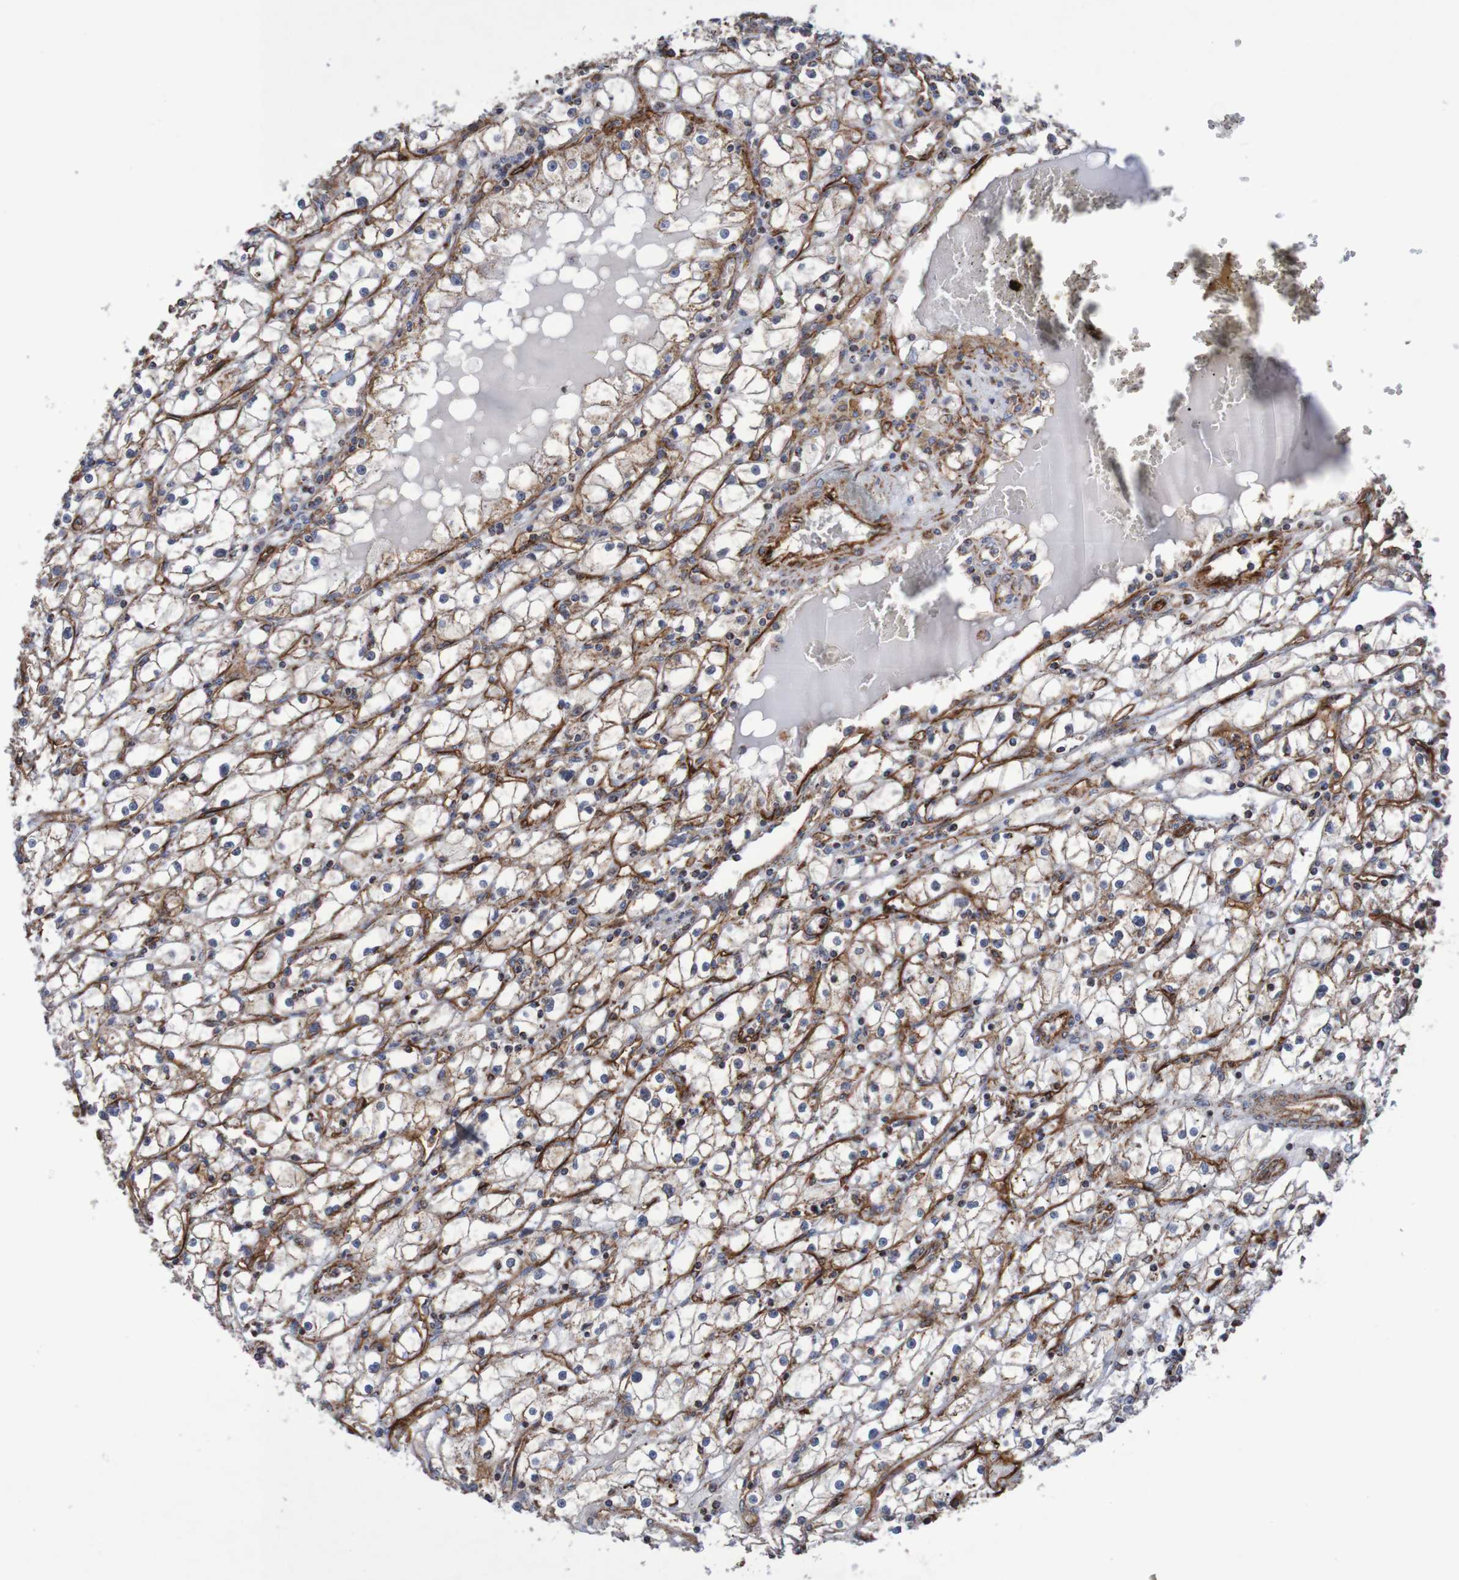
{"staining": {"intensity": "weak", "quantity": "25%-75%", "location": "cytoplasmic/membranous"}, "tissue": "renal cancer", "cell_type": "Tumor cells", "image_type": "cancer", "snomed": [{"axis": "morphology", "description": "Adenocarcinoma, NOS"}, {"axis": "topography", "description": "Kidney"}], "caption": "Immunohistochemical staining of renal cancer demonstrates low levels of weak cytoplasmic/membranous positivity in about 25%-75% of tumor cells. (IHC, brightfield microscopy, high magnification).", "gene": "MMEL1", "patient": {"sex": "male", "age": 56}}